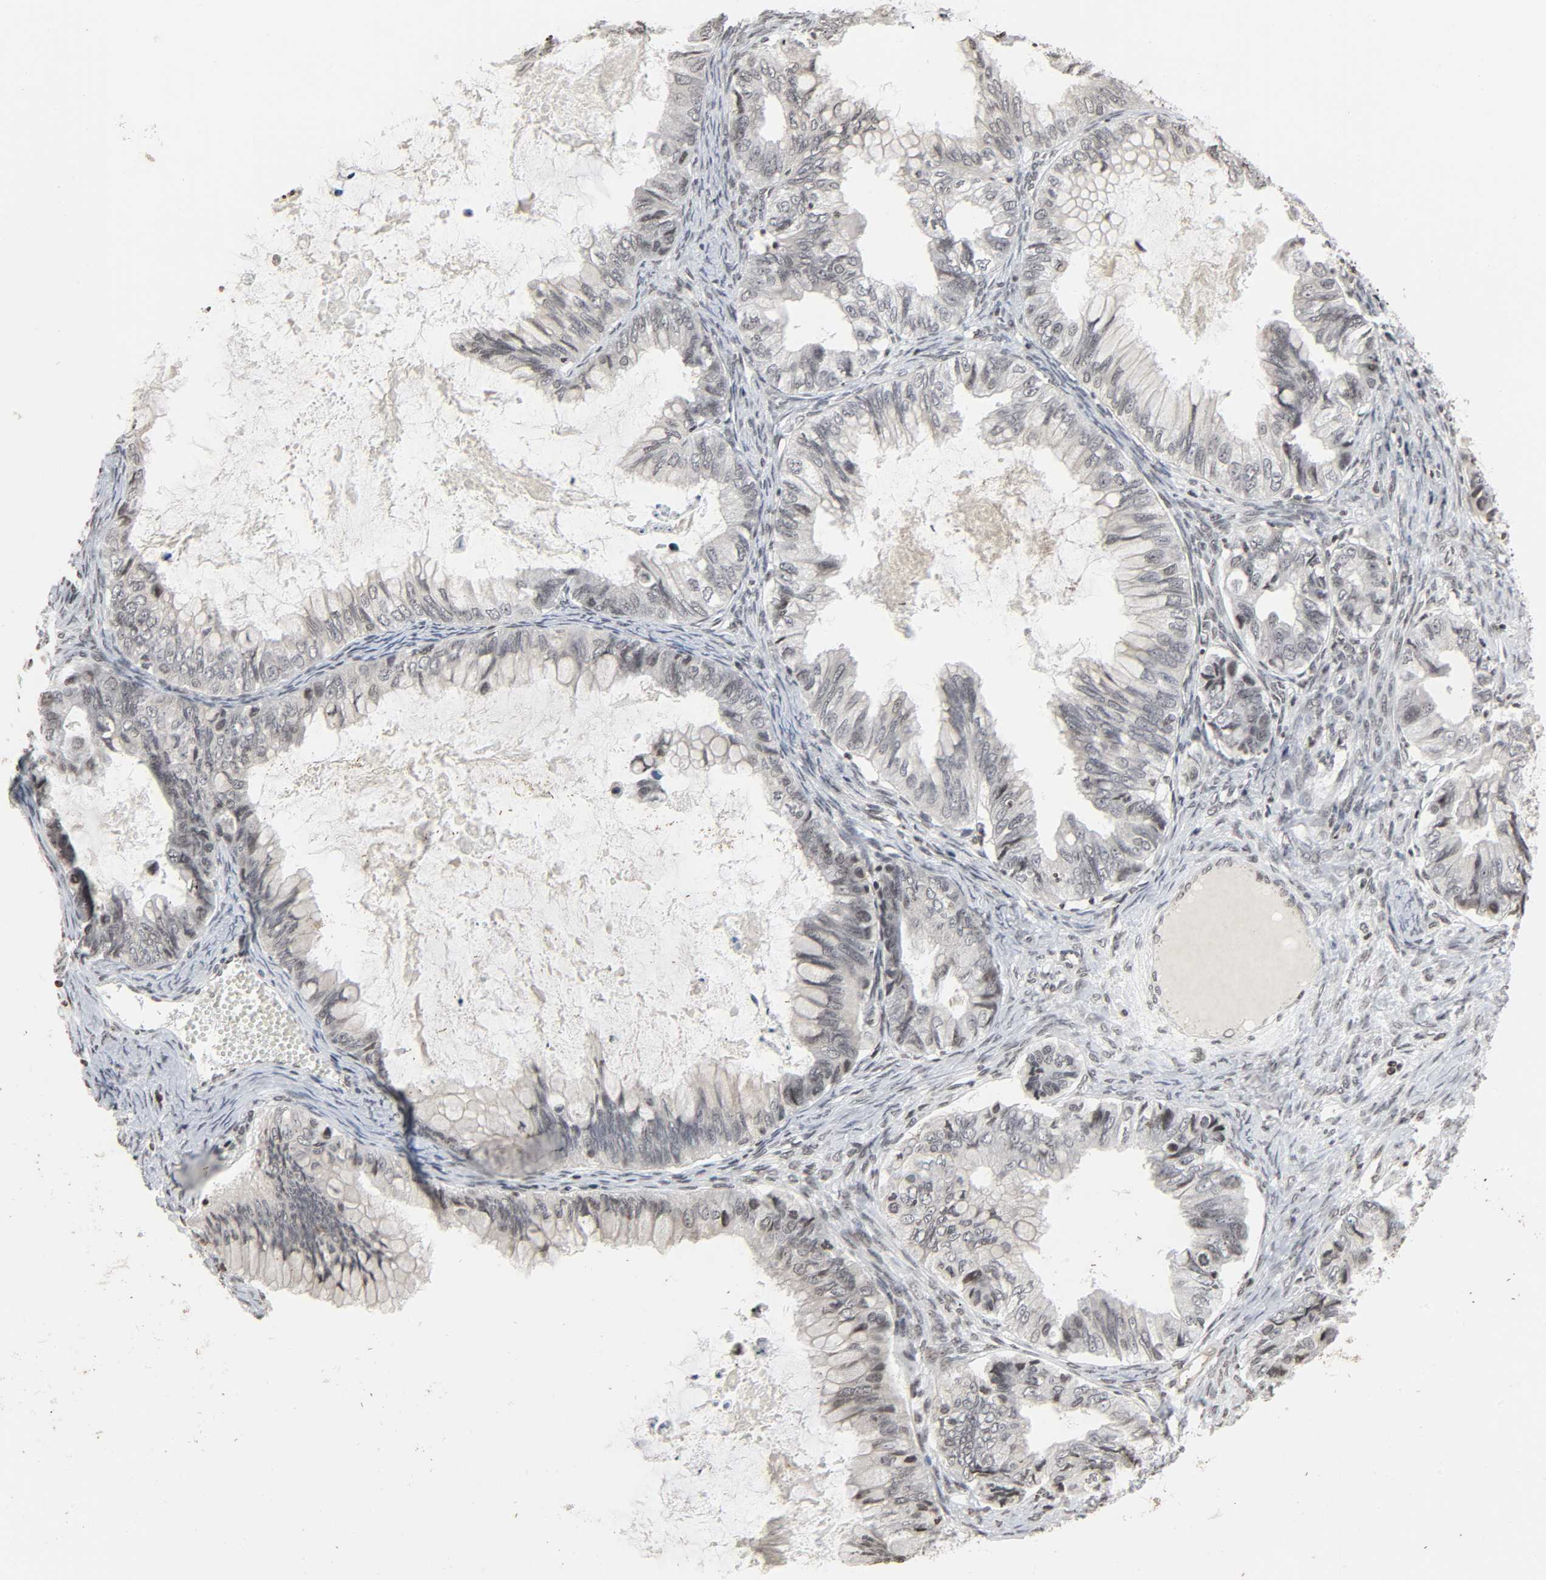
{"staining": {"intensity": "weak", "quantity": ">75%", "location": "nuclear"}, "tissue": "ovarian cancer", "cell_type": "Tumor cells", "image_type": "cancer", "snomed": [{"axis": "morphology", "description": "Cystadenocarcinoma, mucinous, NOS"}, {"axis": "topography", "description": "Ovary"}], "caption": "Tumor cells exhibit low levels of weak nuclear staining in about >75% of cells in ovarian mucinous cystadenocarcinoma.", "gene": "ELAVL1", "patient": {"sex": "female", "age": 80}}